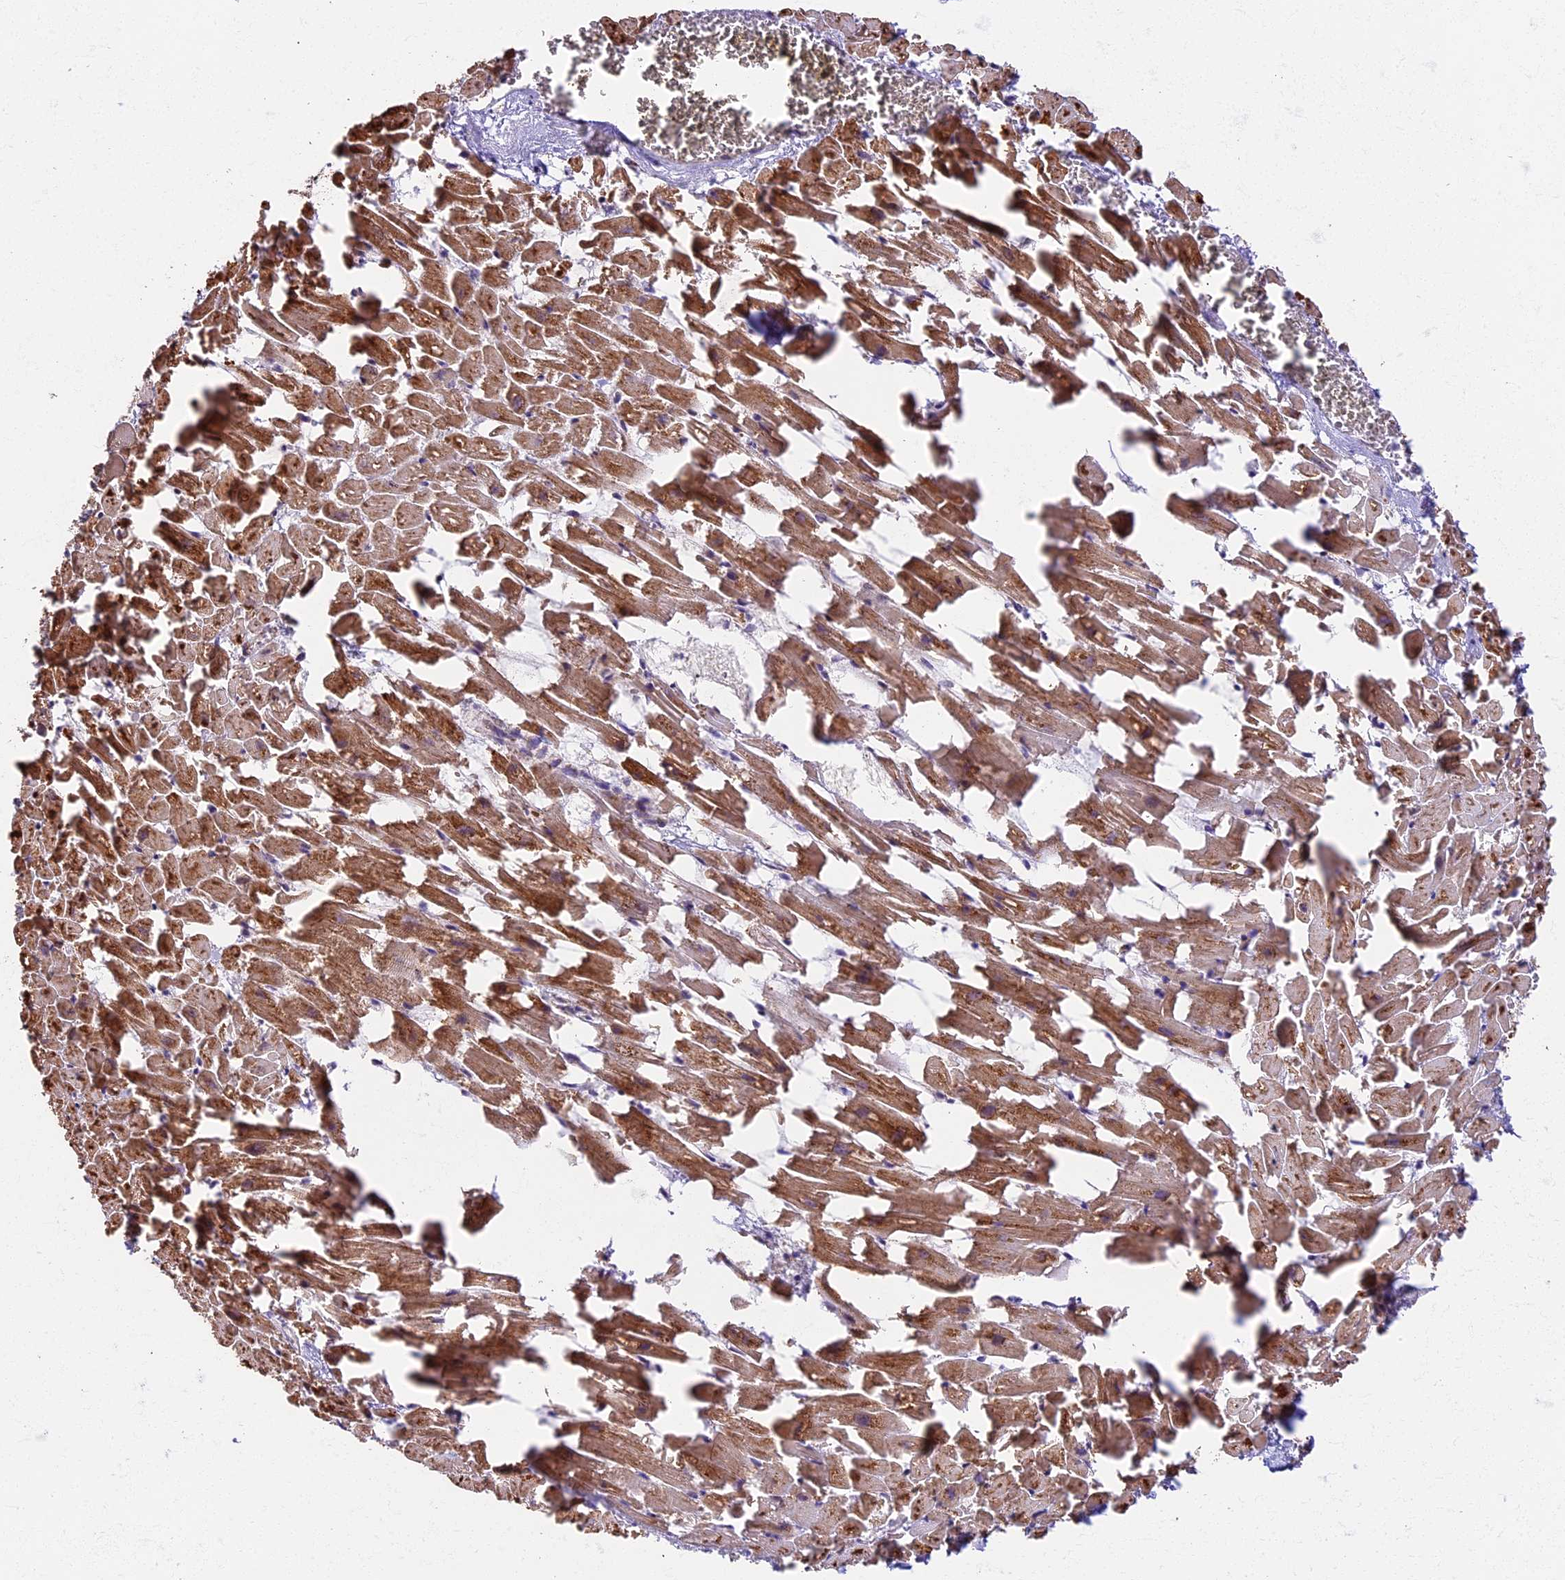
{"staining": {"intensity": "strong", "quantity": ">75%", "location": "cytoplasmic/membranous"}, "tissue": "heart muscle", "cell_type": "Cardiomyocytes", "image_type": "normal", "snomed": [{"axis": "morphology", "description": "Normal tissue, NOS"}, {"axis": "topography", "description": "Heart"}], "caption": "The photomicrograph reveals staining of unremarkable heart muscle, revealing strong cytoplasmic/membranous protein expression (brown color) within cardiomyocytes. The staining was performed using DAB (3,3'-diaminobenzidine) to visualize the protein expression in brown, while the nuclei were stained in blue with hematoxylin (Magnification: 20x).", "gene": "NDUFA8", "patient": {"sex": "female", "age": 64}}